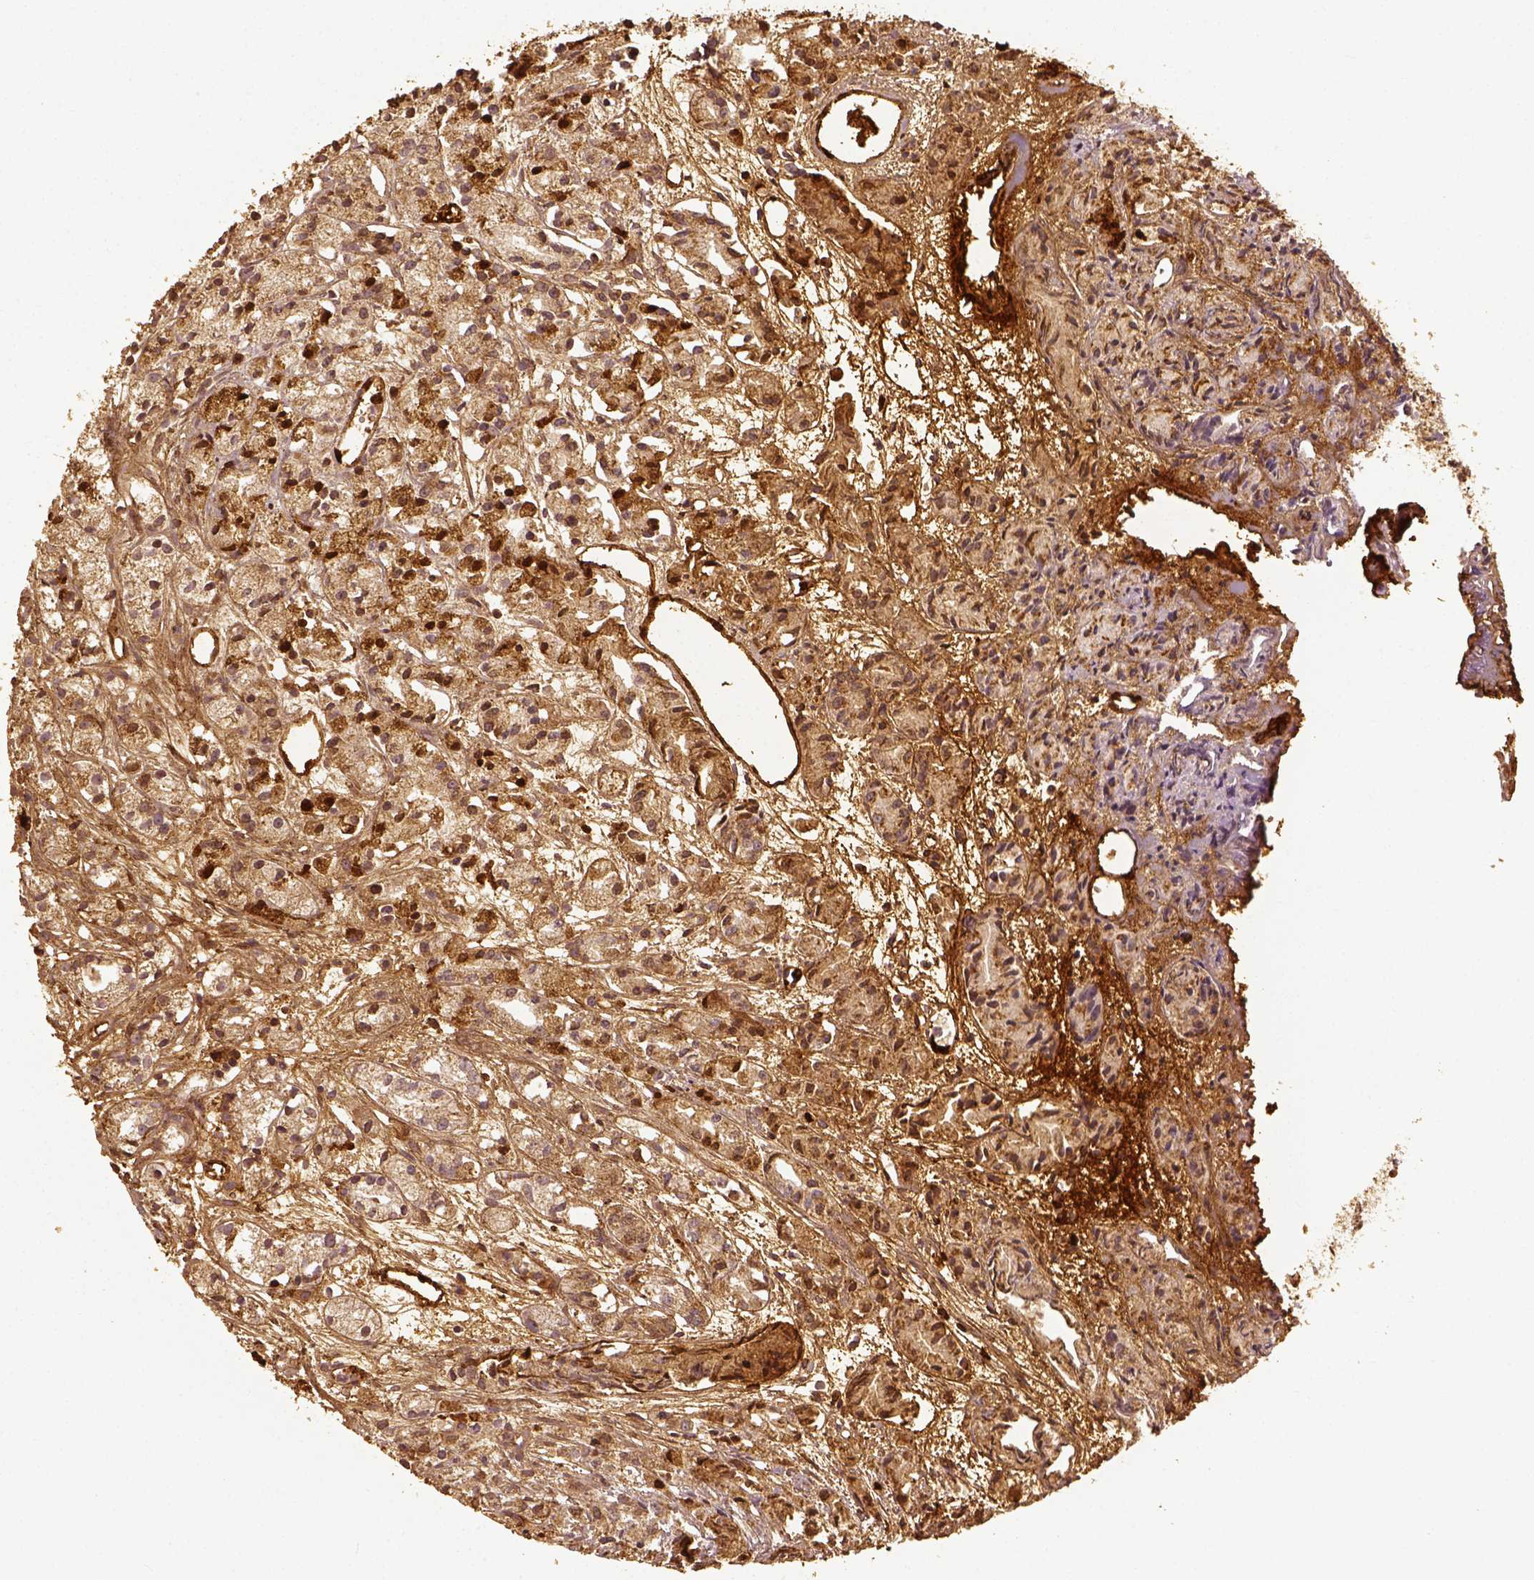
{"staining": {"intensity": "moderate", "quantity": ">75%", "location": "cytoplasmic/membranous"}, "tissue": "prostate cancer", "cell_type": "Tumor cells", "image_type": "cancer", "snomed": [{"axis": "morphology", "description": "Adenocarcinoma, Medium grade"}, {"axis": "topography", "description": "Prostate"}], "caption": "Immunohistochemical staining of human prostate medium-grade adenocarcinoma demonstrates moderate cytoplasmic/membranous protein staining in about >75% of tumor cells.", "gene": "VEGFA", "patient": {"sex": "male", "age": 74}}